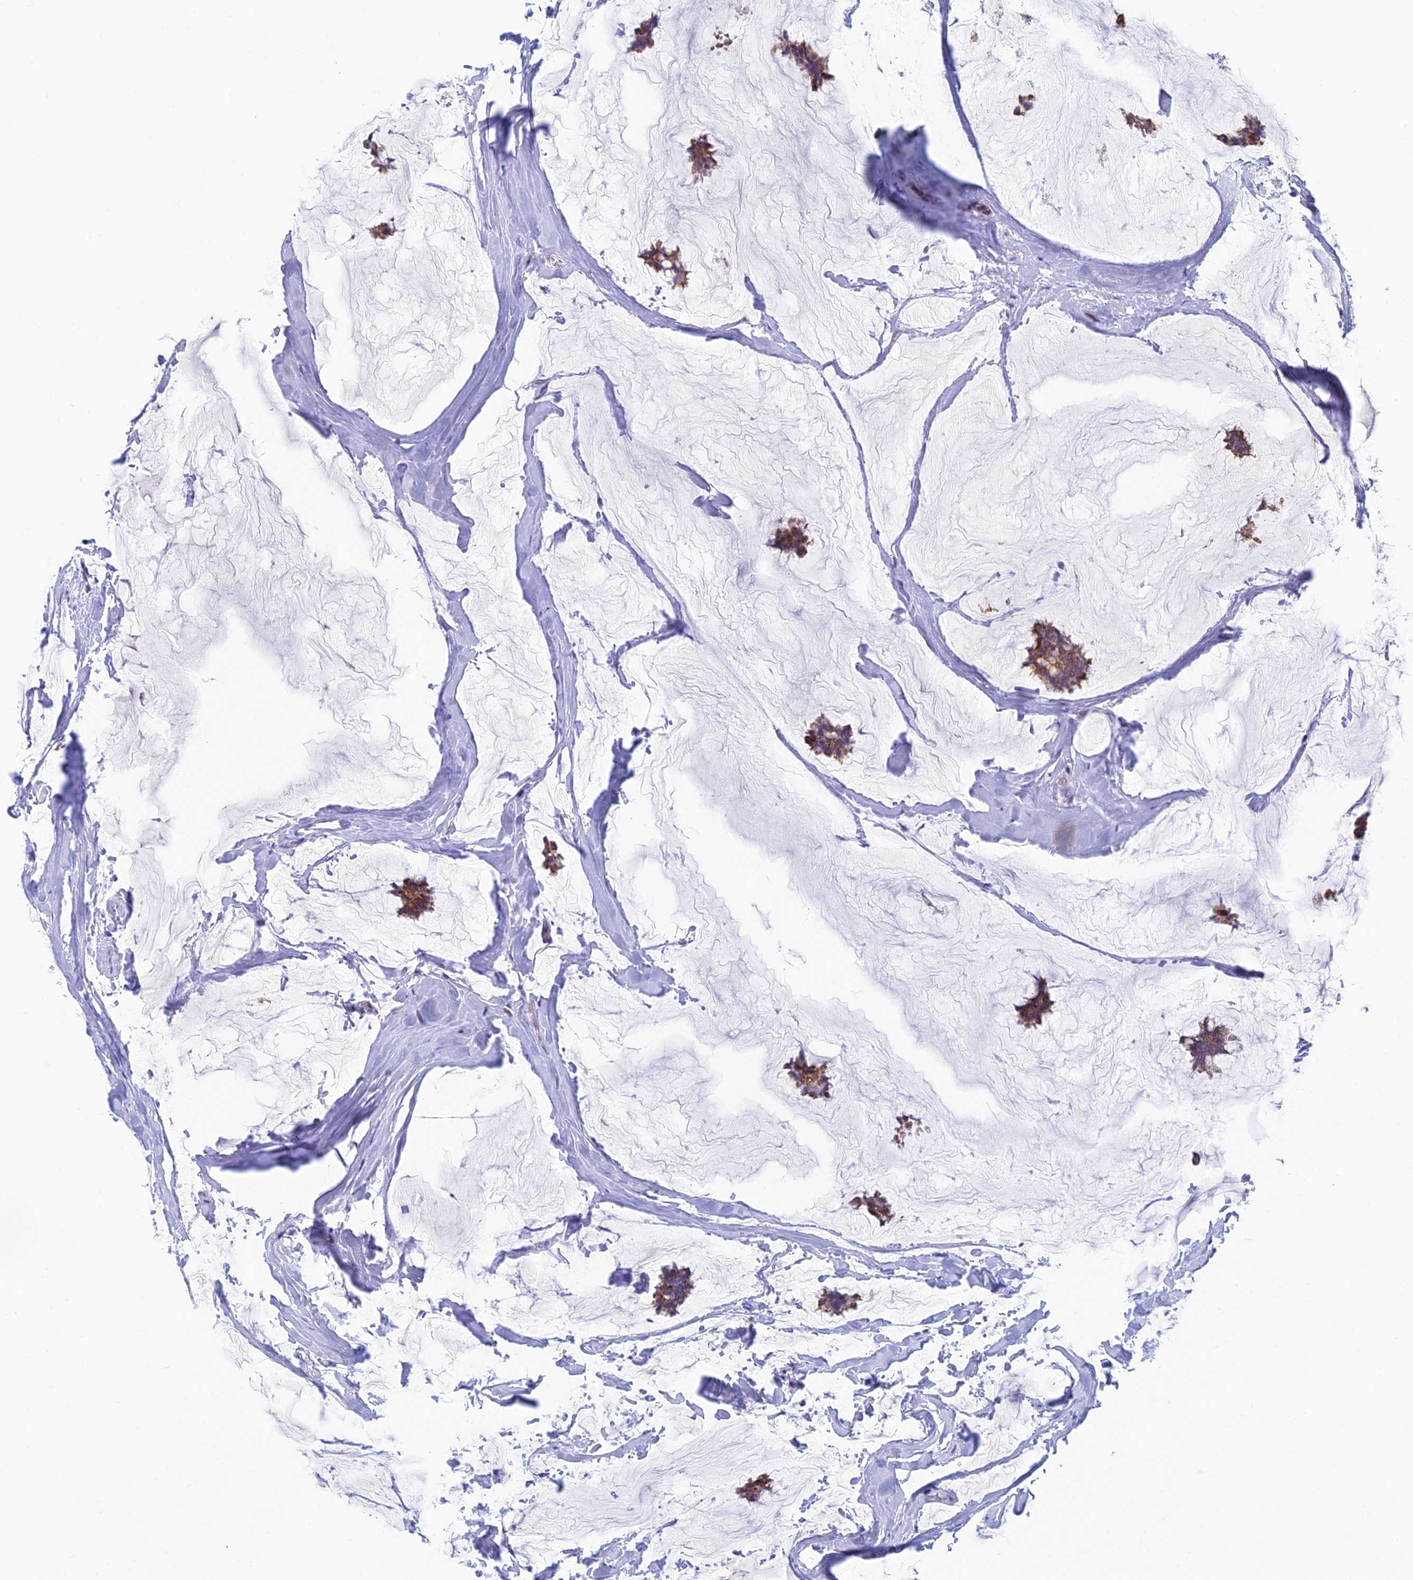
{"staining": {"intensity": "moderate", "quantity": ">75%", "location": "cytoplasmic/membranous"}, "tissue": "breast cancer", "cell_type": "Tumor cells", "image_type": "cancer", "snomed": [{"axis": "morphology", "description": "Duct carcinoma"}, {"axis": "topography", "description": "Breast"}], "caption": "A medium amount of moderate cytoplasmic/membranous staining is appreciated in about >75% of tumor cells in intraductal carcinoma (breast) tissue.", "gene": "REXO5", "patient": {"sex": "female", "age": 93}}